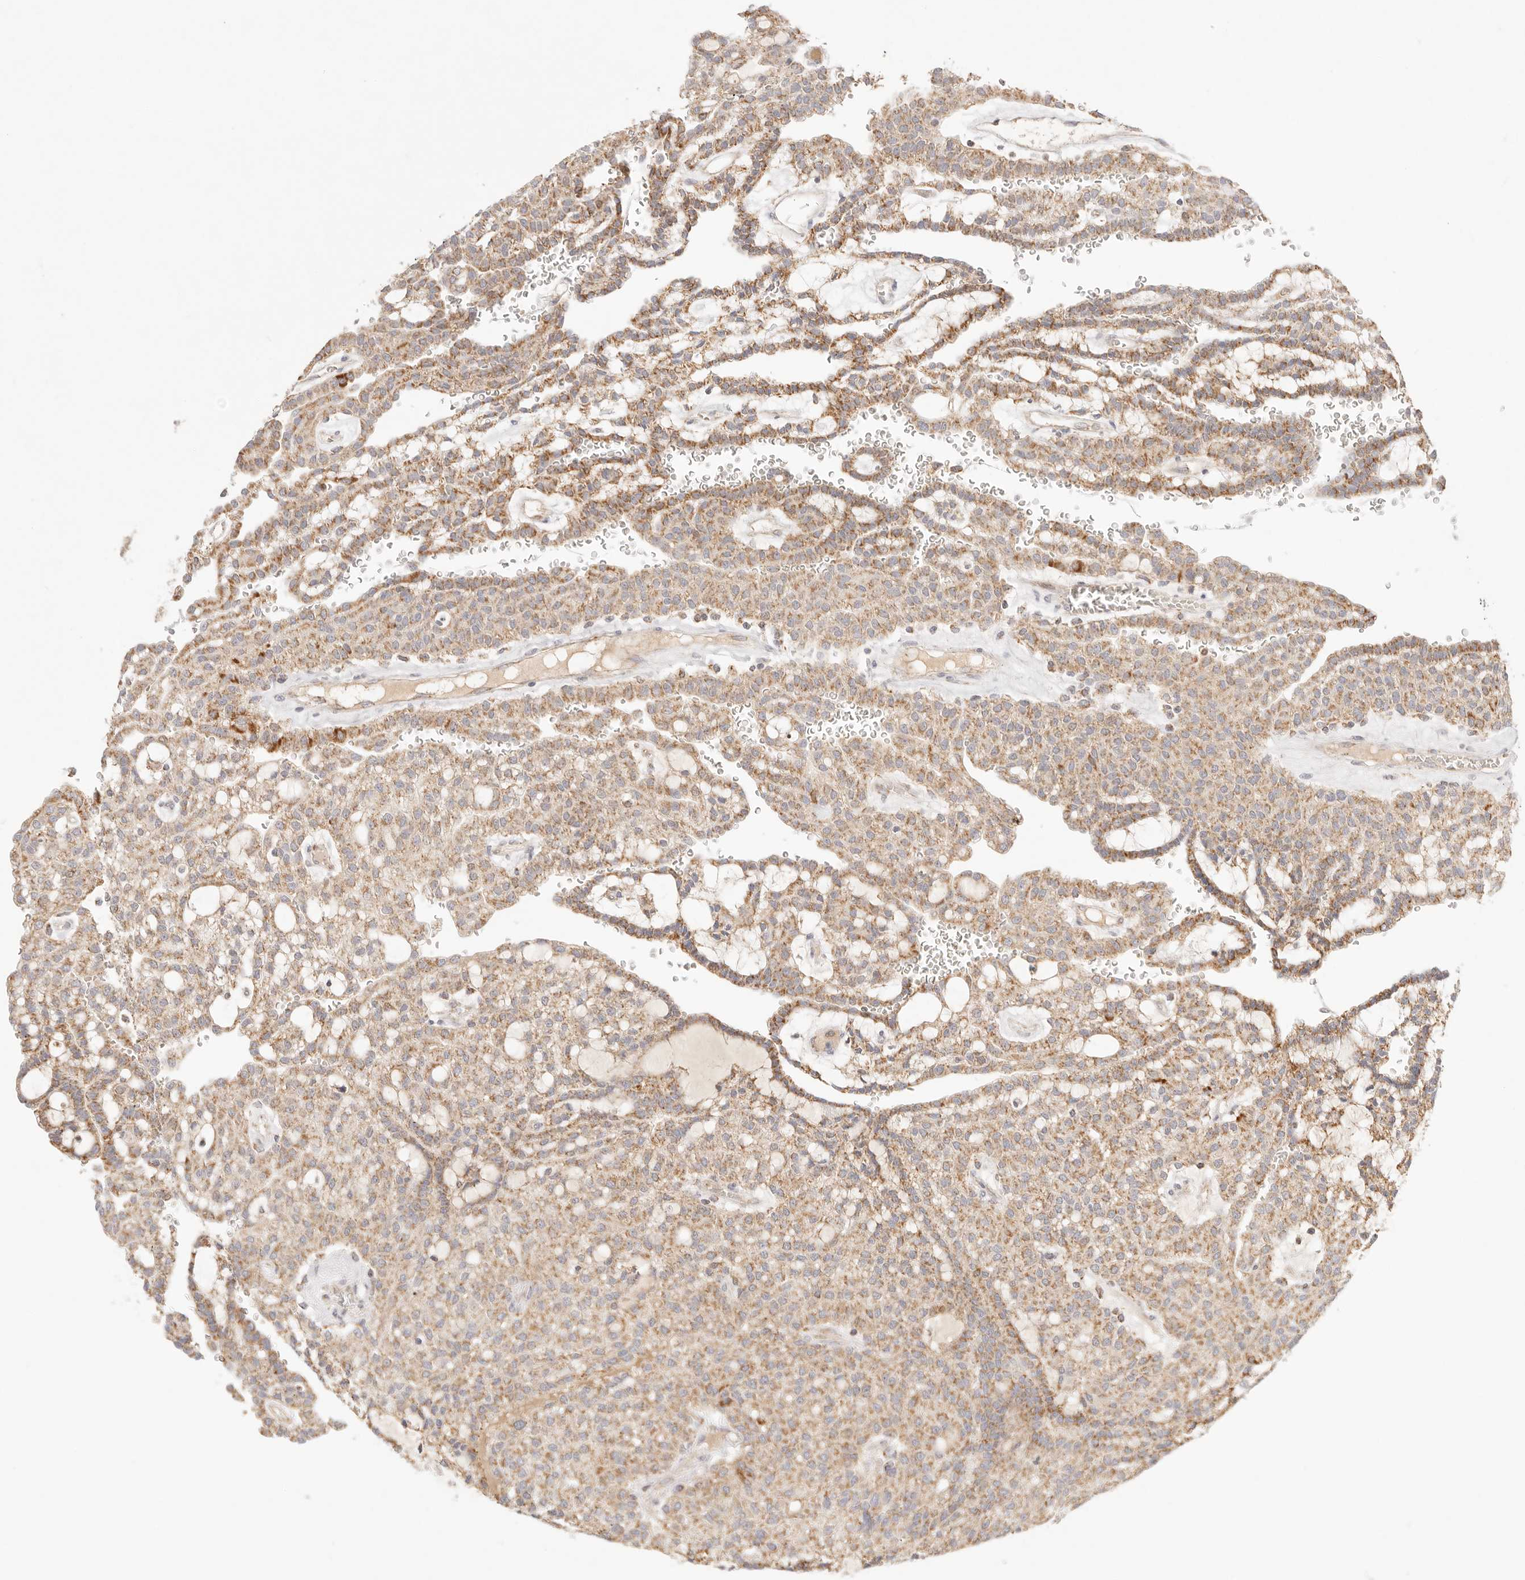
{"staining": {"intensity": "moderate", "quantity": ">75%", "location": "cytoplasmic/membranous"}, "tissue": "renal cancer", "cell_type": "Tumor cells", "image_type": "cancer", "snomed": [{"axis": "morphology", "description": "Adenocarcinoma, NOS"}, {"axis": "topography", "description": "Kidney"}], "caption": "Protein expression analysis of human renal cancer reveals moderate cytoplasmic/membranous positivity in approximately >75% of tumor cells. (IHC, brightfield microscopy, high magnification).", "gene": "COA6", "patient": {"sex": "male", "age": 63}}